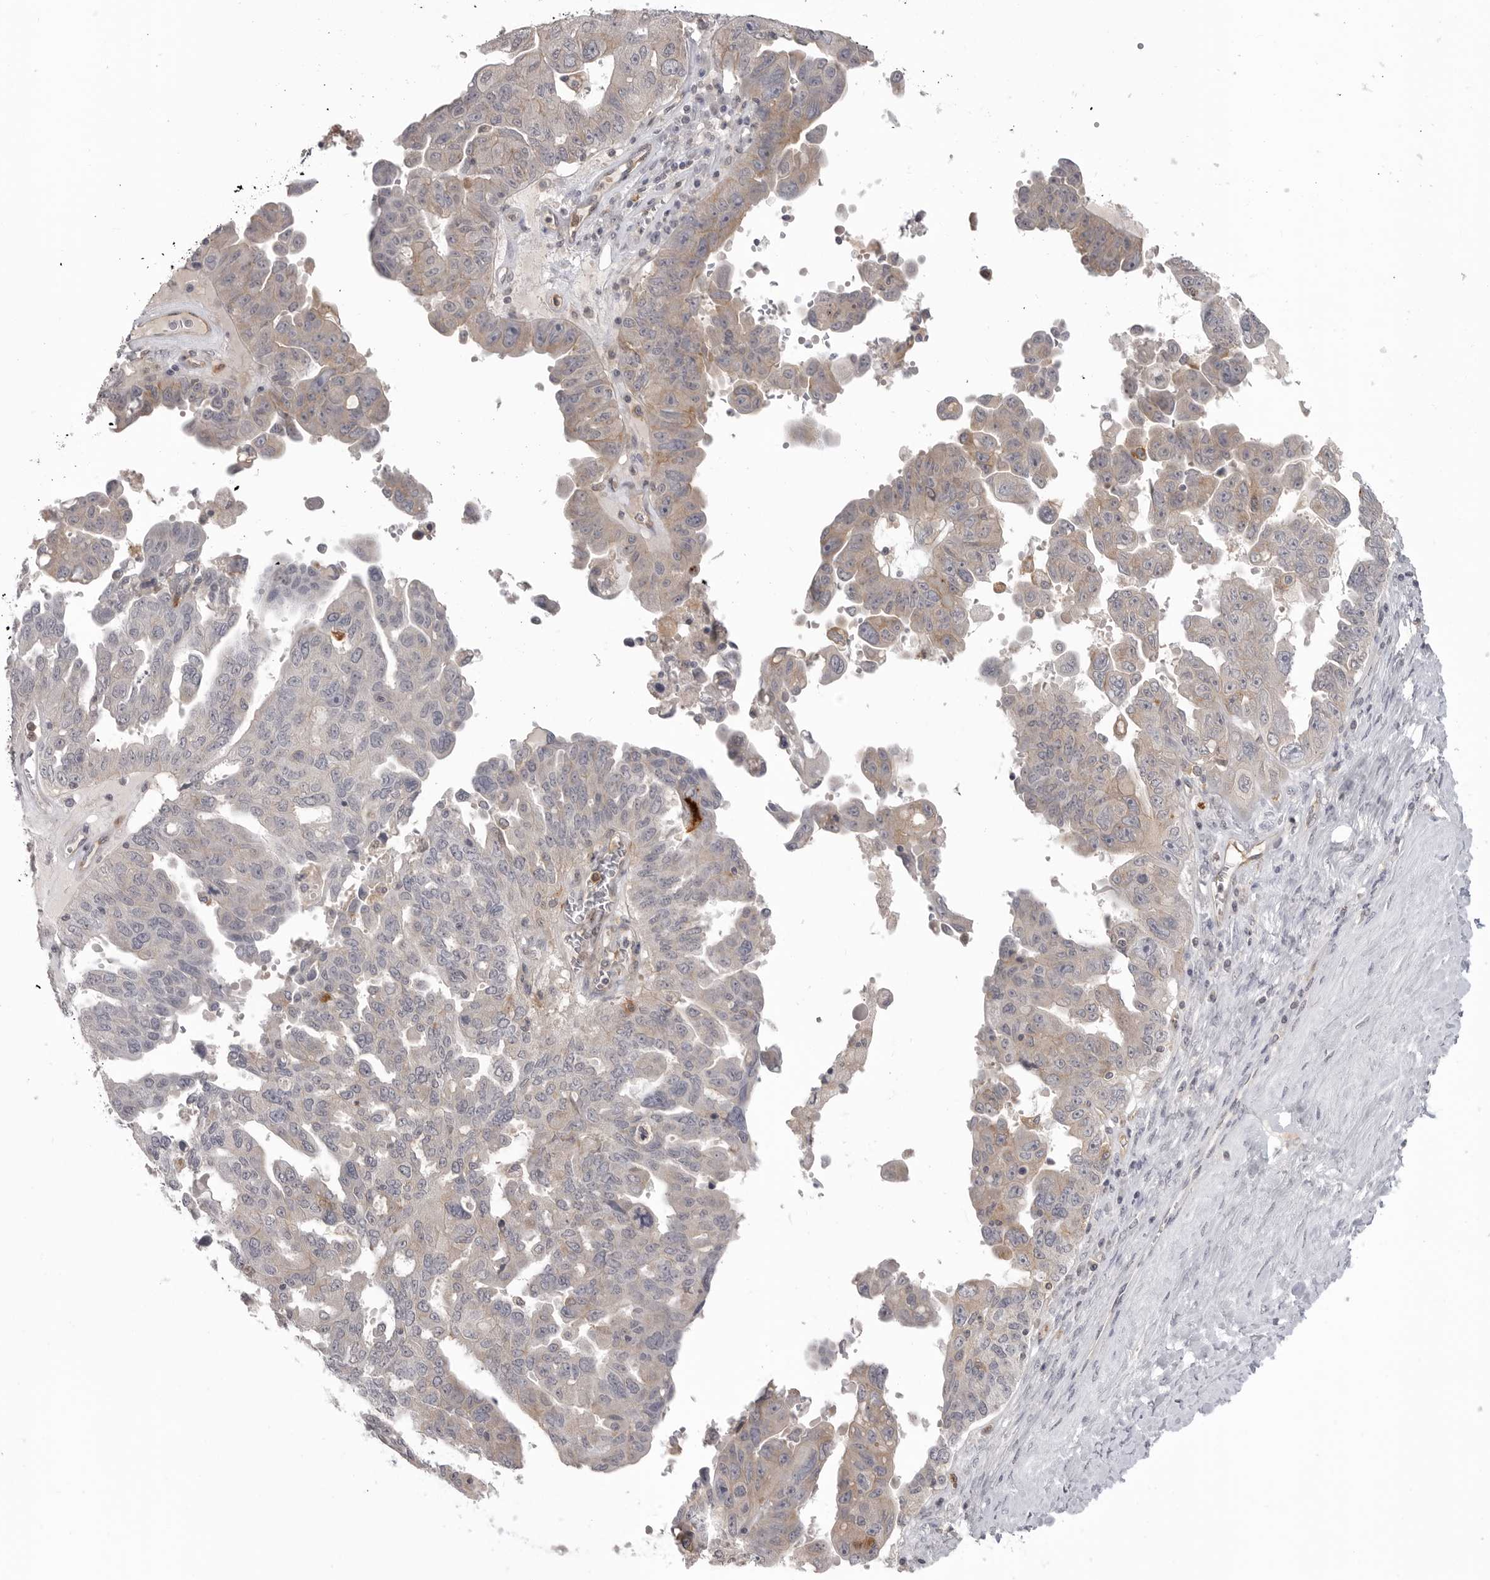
{"staining": {"intensity": "weak", "quantity": "<25%", "location": "cytoplasmic/membranous"}, "tissue": "ovarian cancer", "cell_type": "Tumor cells", "image_type": "cancer", "snomed": [{"axis": "morphology", "description": "Carcinoma, endometroid"}, {"axis": "topography", "description": "Ovary"}], "caption": "The photomicrograph shows no significant positivity in tumor cells of ovarian cancer (endometroid carcinoma).", "gene": "IFNGR1", "patient": {"sex": "female", "age": 62}}